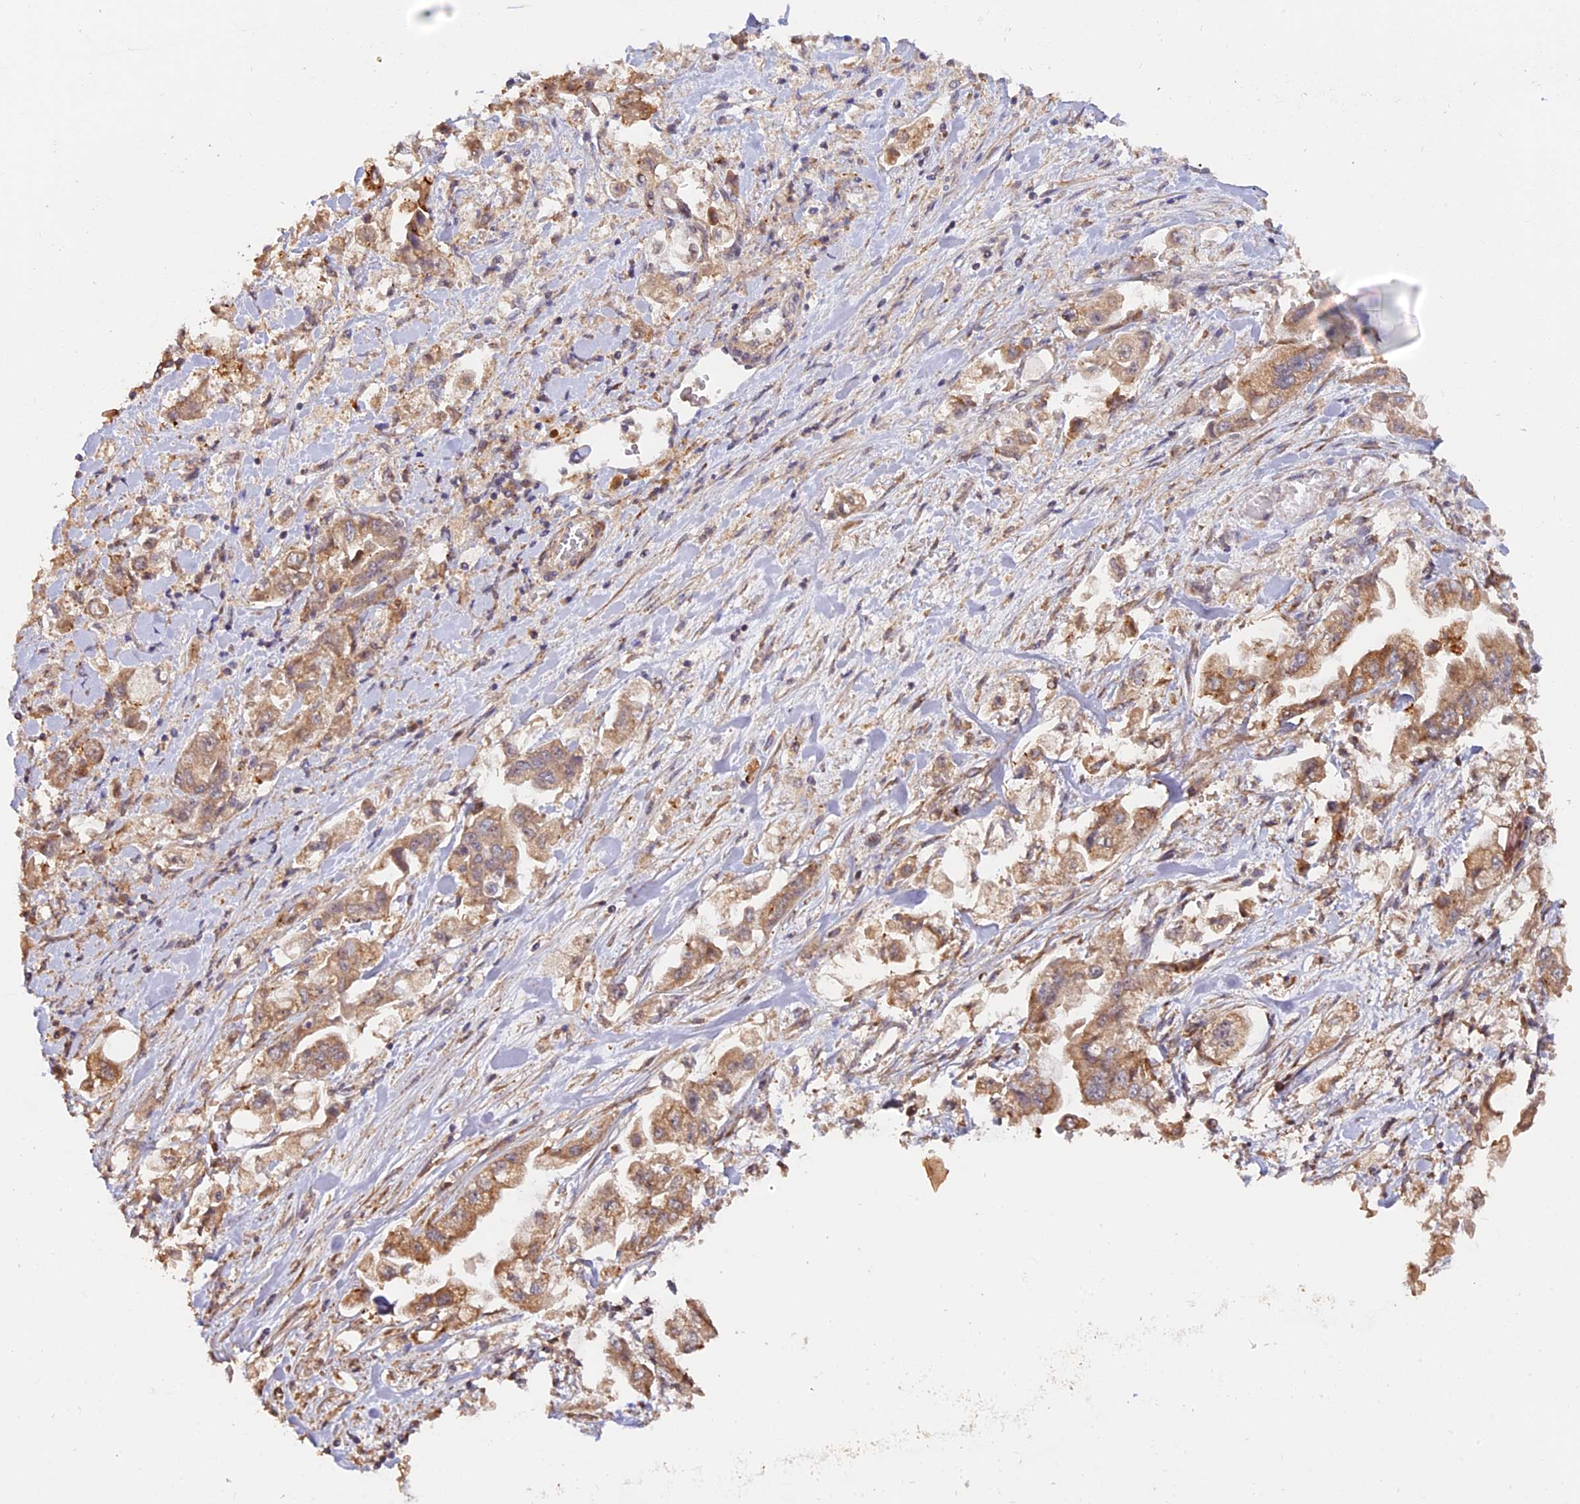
{"staining": {"intensity": "moderate", "quantity": ">75%", "location": "cytoplasmic/membranous"}, "tissue": "stomach cancer", "cell_type": "Tumor cells", "image_type": "cancer", "snomed": [{"axis": "morphology", "description": "Adenocarcinoma, NOS"}, {"axis": "topography", "description": "Stomach"}], "caption": "Immunohistochemical staining of human stomach cancer exhibits medium levels of moderate cytoplasmic/membranous protein expression in about >75% of tumor cells. (Stains: DAB (3,3'-diaminobenzidine) in brown, nuclei in blue, Microscopy: brightfield microscopy at high magnification).", "gene": "TANGO6", "patient": {"sex": "male", "age": 62}}